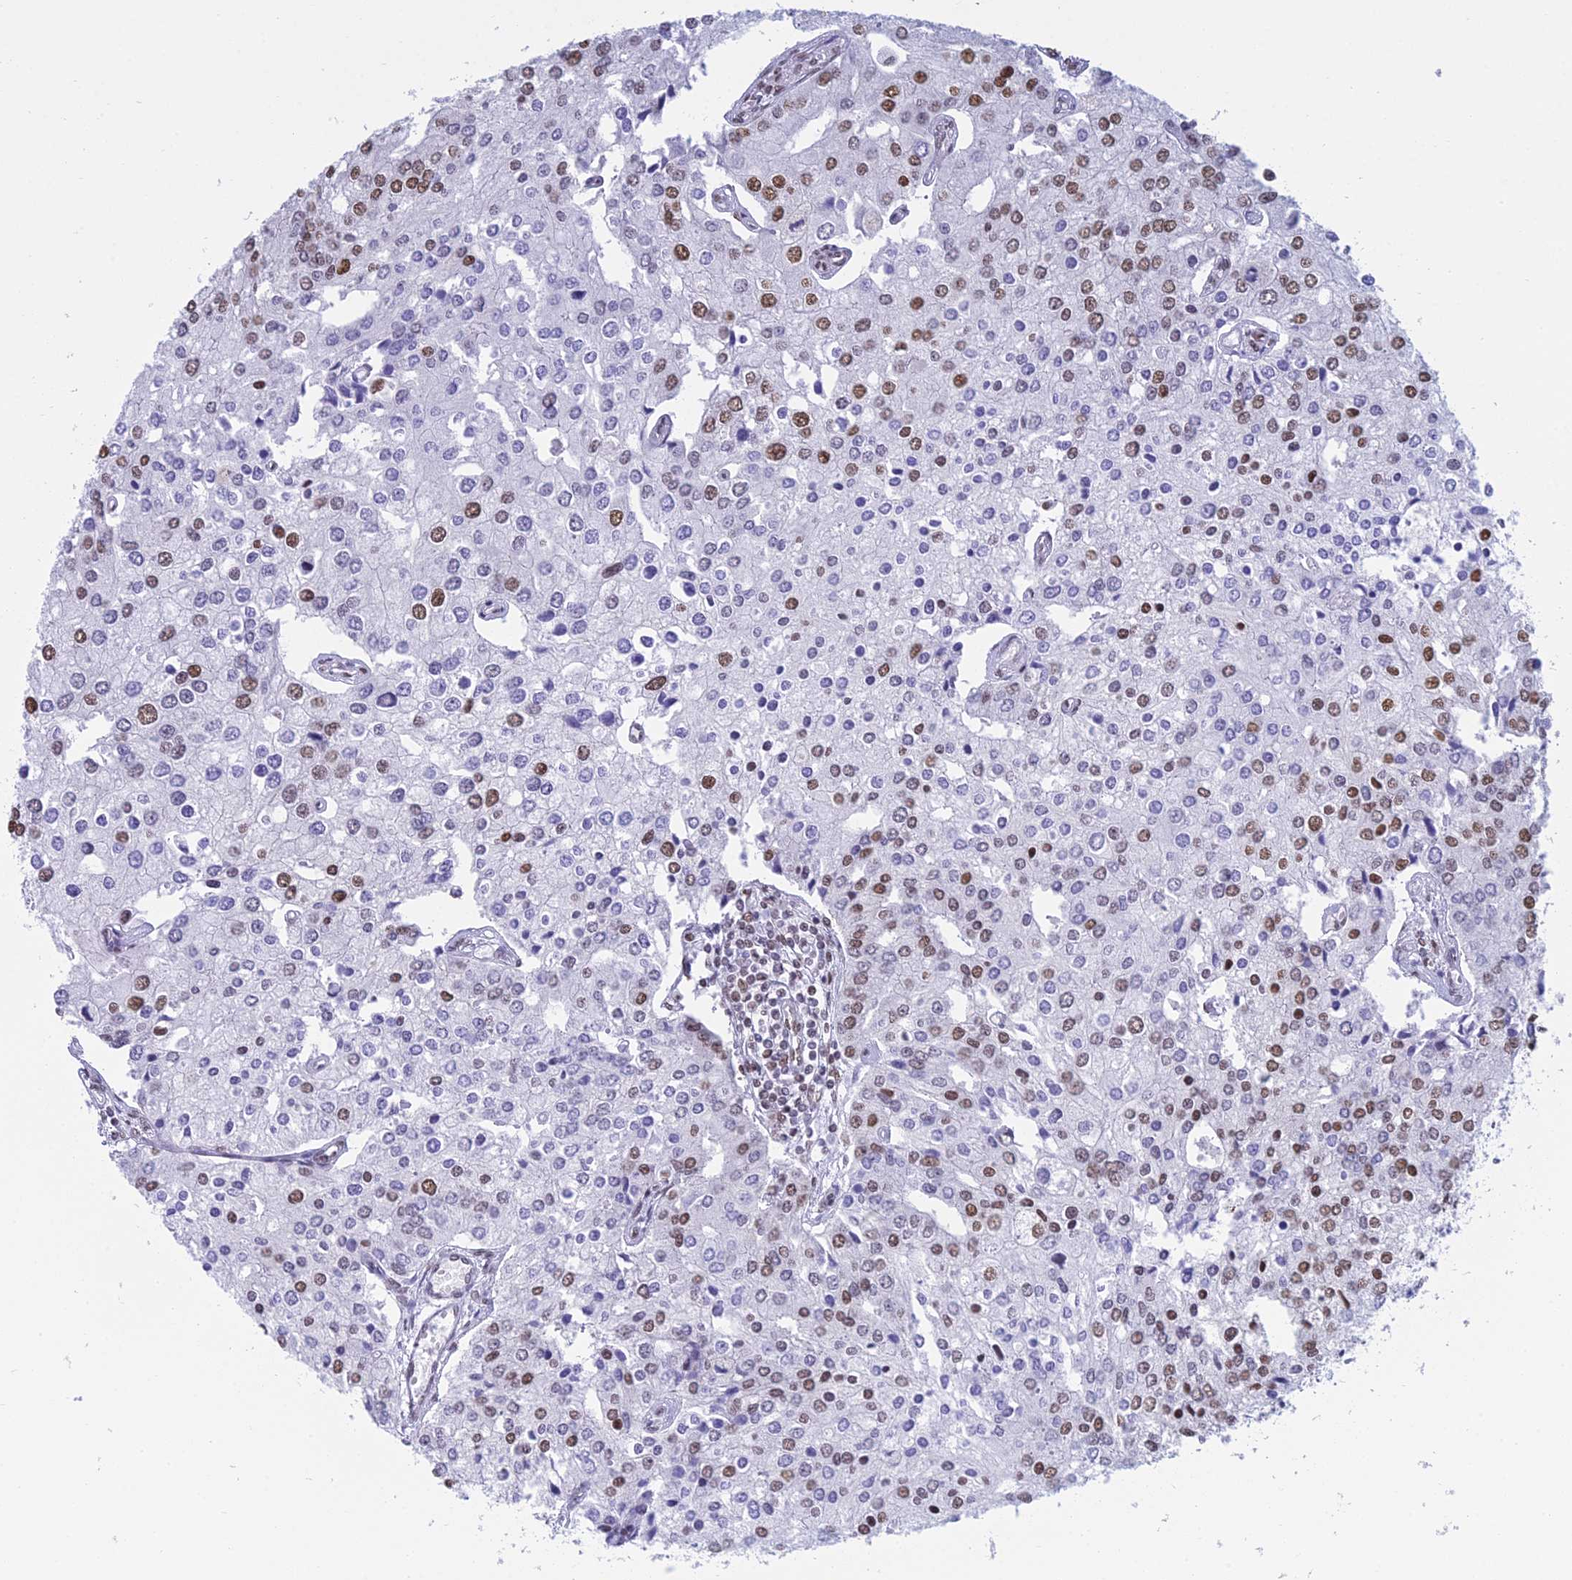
{"staining": {"intensity": "moderate", "quantity": "25%-75%", "location": "nuclear"}, "tissue": "prostate cancer", "cell_type": "Tumor cells", "image_type": "cancer", "snomed": [{"axis": "morphology", "description": "Adenocarcinoma, High grade"}, {"axis": "topography", "description": "Prostate"}], "caption": "DAB (3,3'-diaminobenzidine) immunohistochemical staining of prostate high-grade adenocarcinoma displays moderate nuclear protein expression in about 25%-75% of tumor cells.", "gene": "CDC26", "patient": {"sex": "male", "age": 62}}